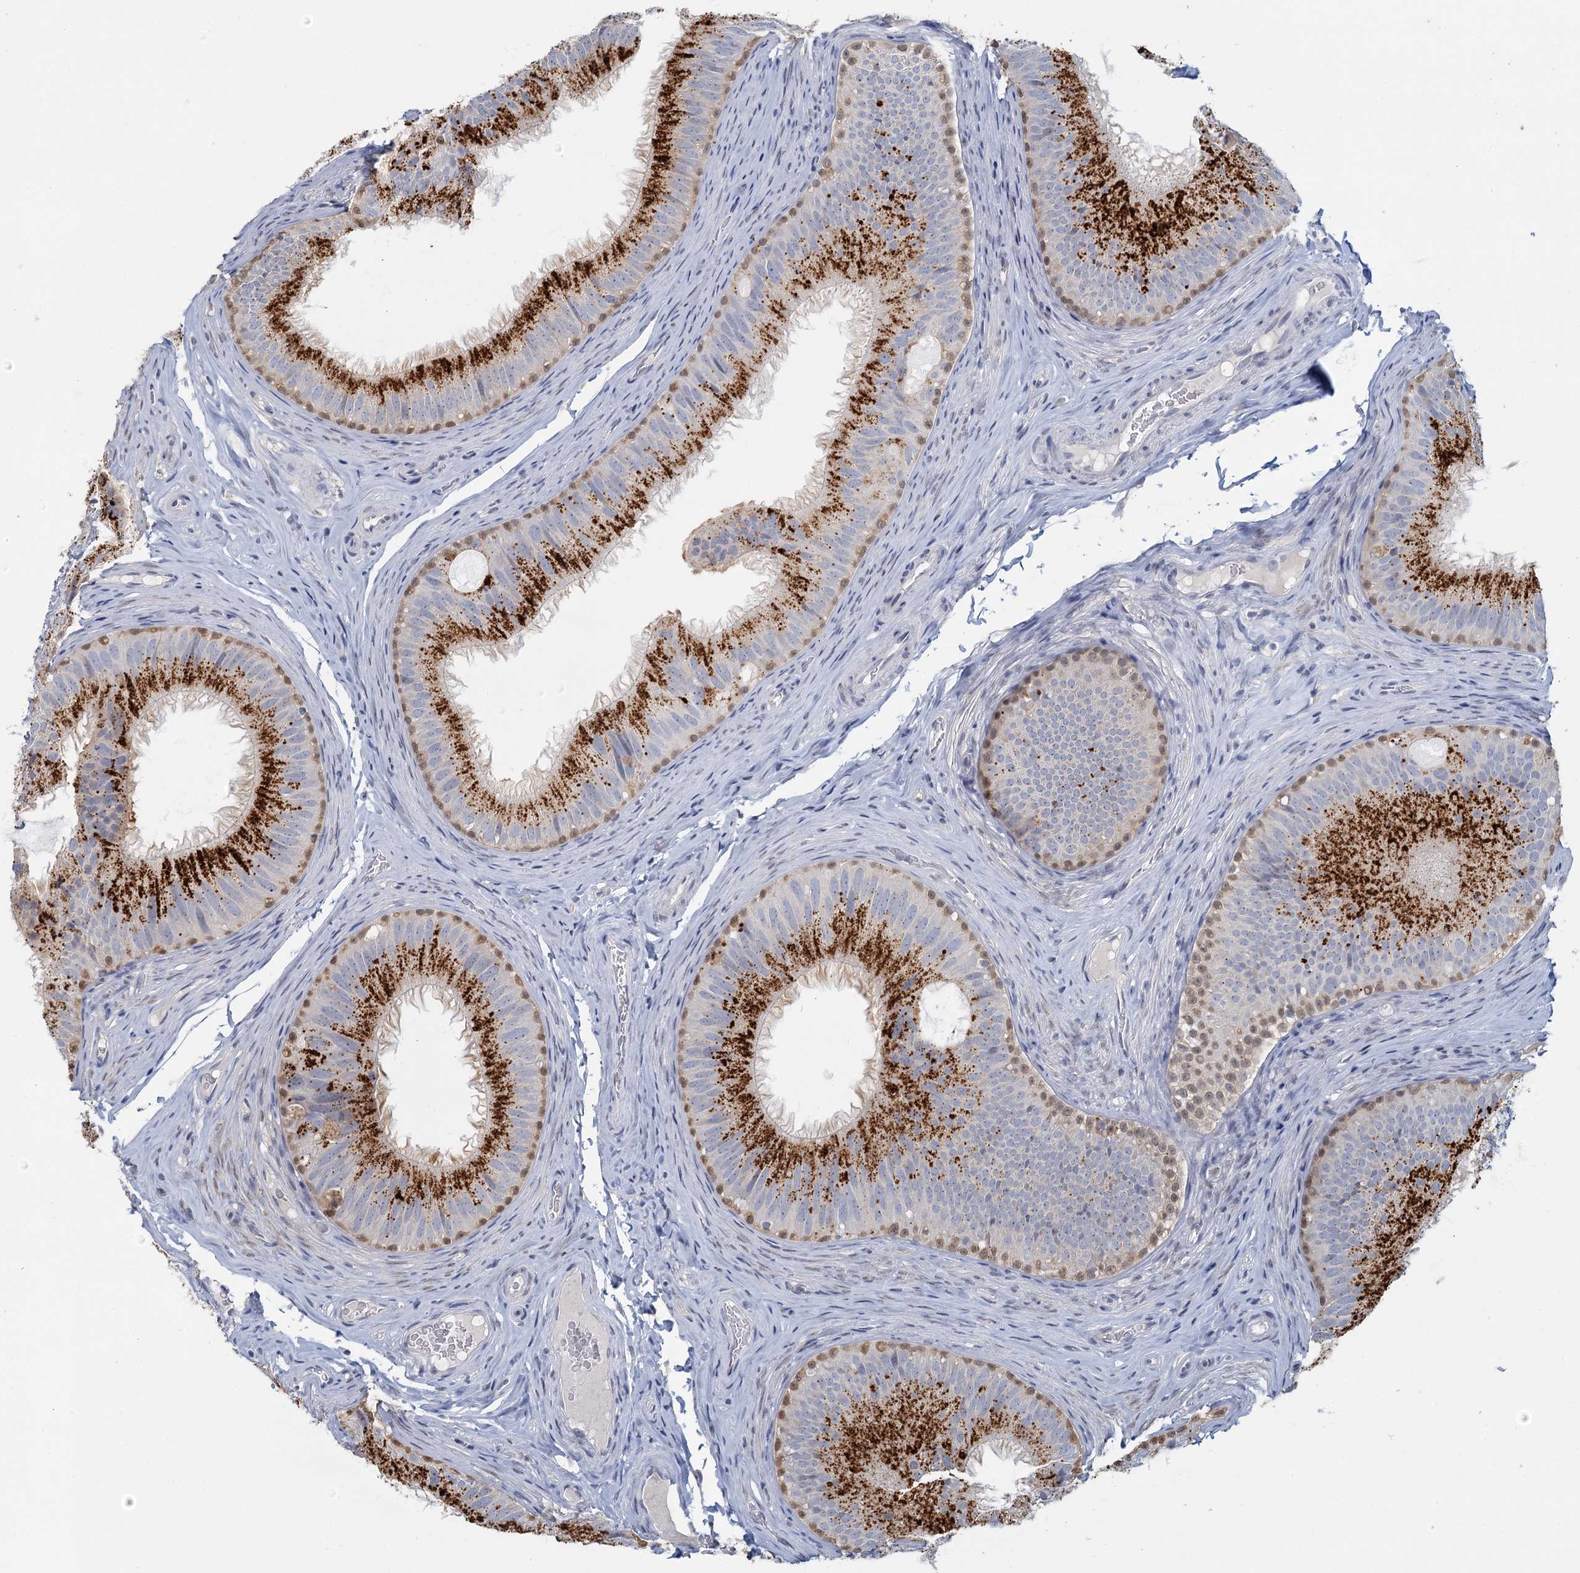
{"staining": {"intensity": "strong", "quantity": "25%-75%", "location": "cytoplasmic/membranous"}, "tissue": "epididymis", "cell_type": "Glandular cells", "image_type": "normal", "snomed": [{"axis": "morphology", "description": "Normal tissue, NOS"}, {"axis": "topography", "description": "Epididymis"}], "caption": "DAB (3,3'-diaminobenzidine) immunohistochemical staining of normal human epididymis exhibits strong cytoplasmic/membranous protein positivity in approximately 25%-75% of glandular cells. Nuclei are stained in blue.", "gene": "MYO7B", "patient": {"sex": "male", "age": 34}}